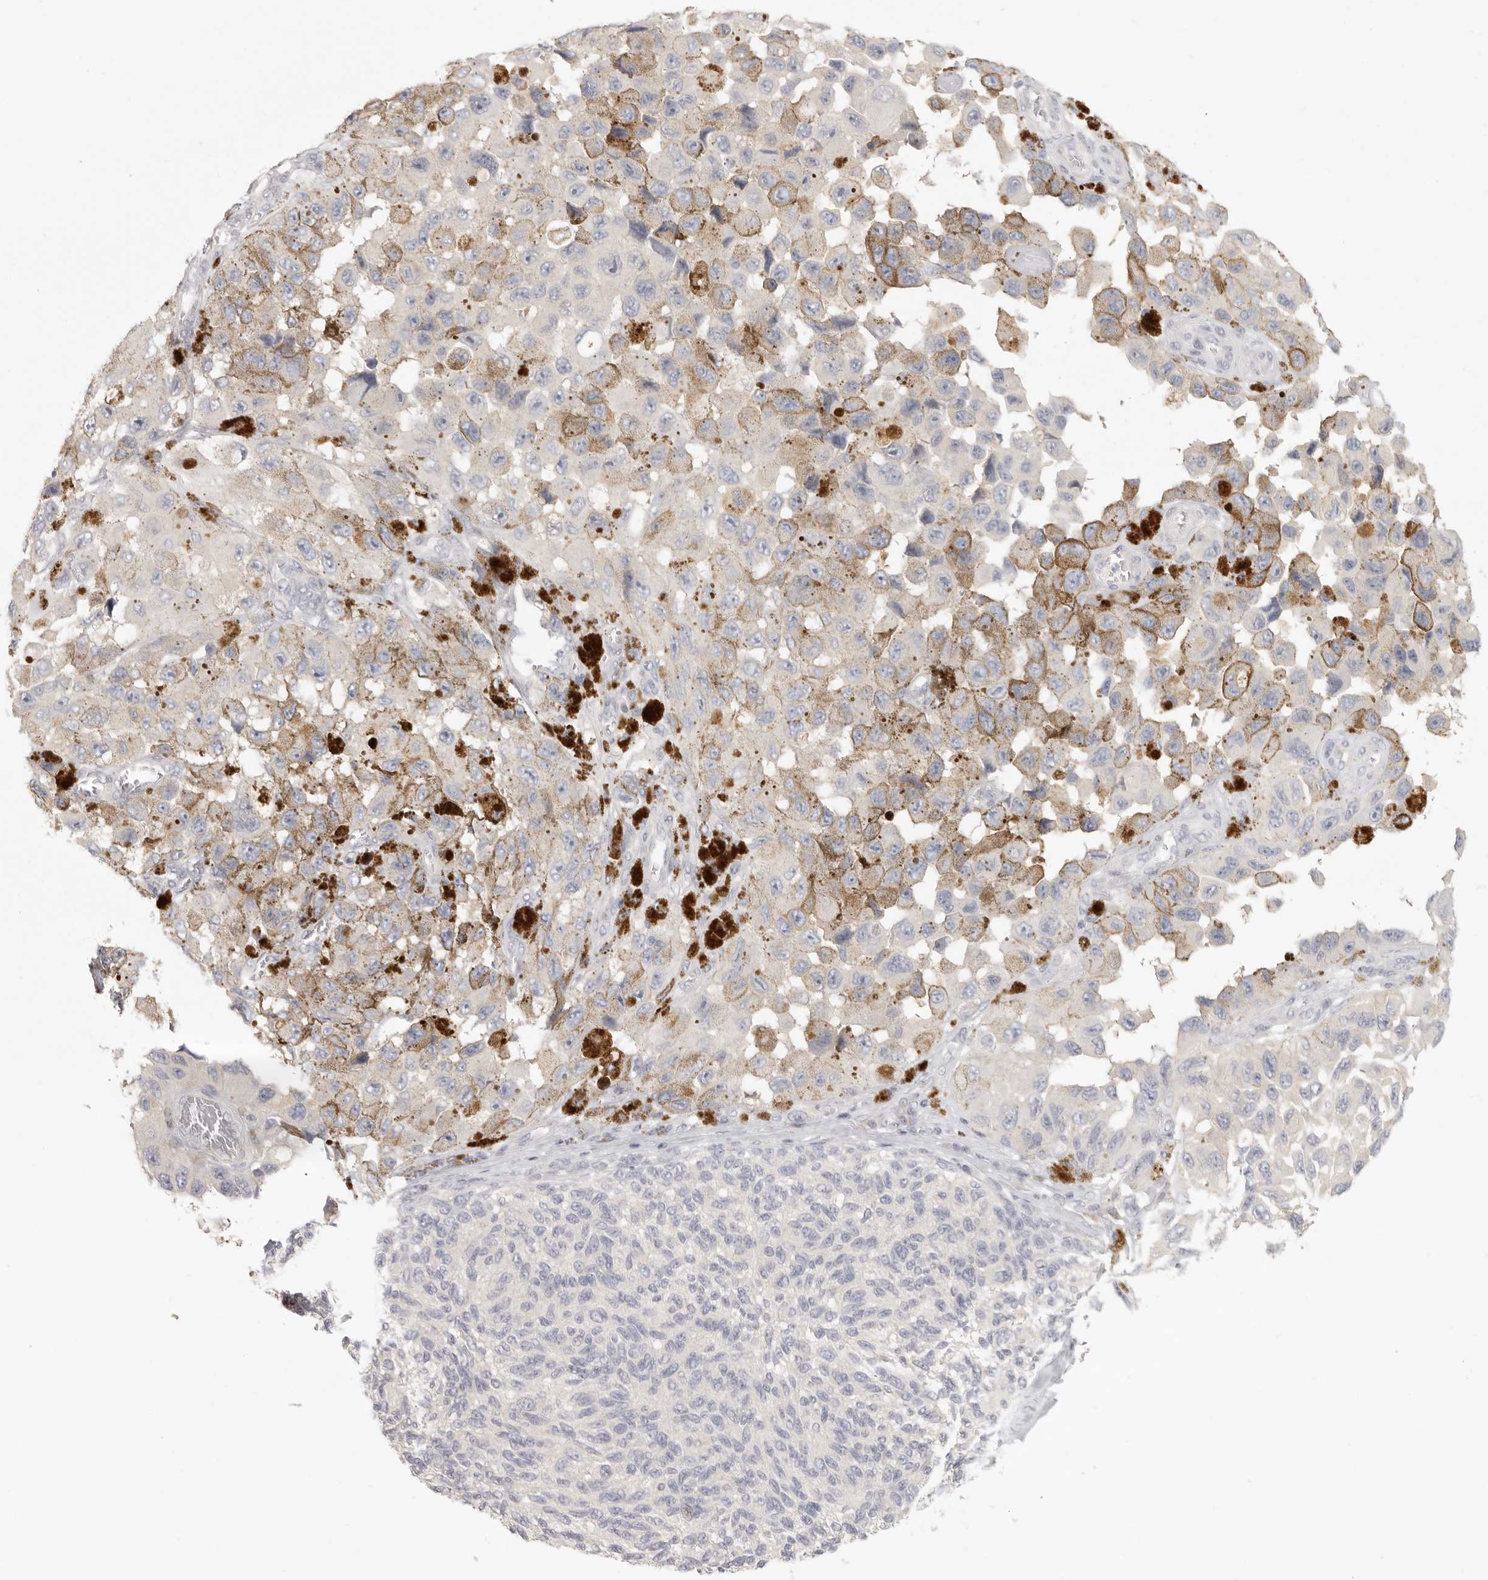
{"staining": {"intensity": "negative", "quantity": "none", "location": "none"}, "tissue": "melanoma", "cell_type": "Tumor cells", "image_type": "cancer", "snomed": [{"axis": "morphology", "description": "Malignant melanoma, NOS"}, {"axis": "topography", "description": "Skin"}], "caption": "Immunohistochemistry histopathology image of neoplastic tissue: human melanoma stained with DAB (3,3'-diaminobenzidine) reveals no significant protein staining in tumor cells.", "gene": "AHDC1", "patient": {"sex": "female", "age": 73}}